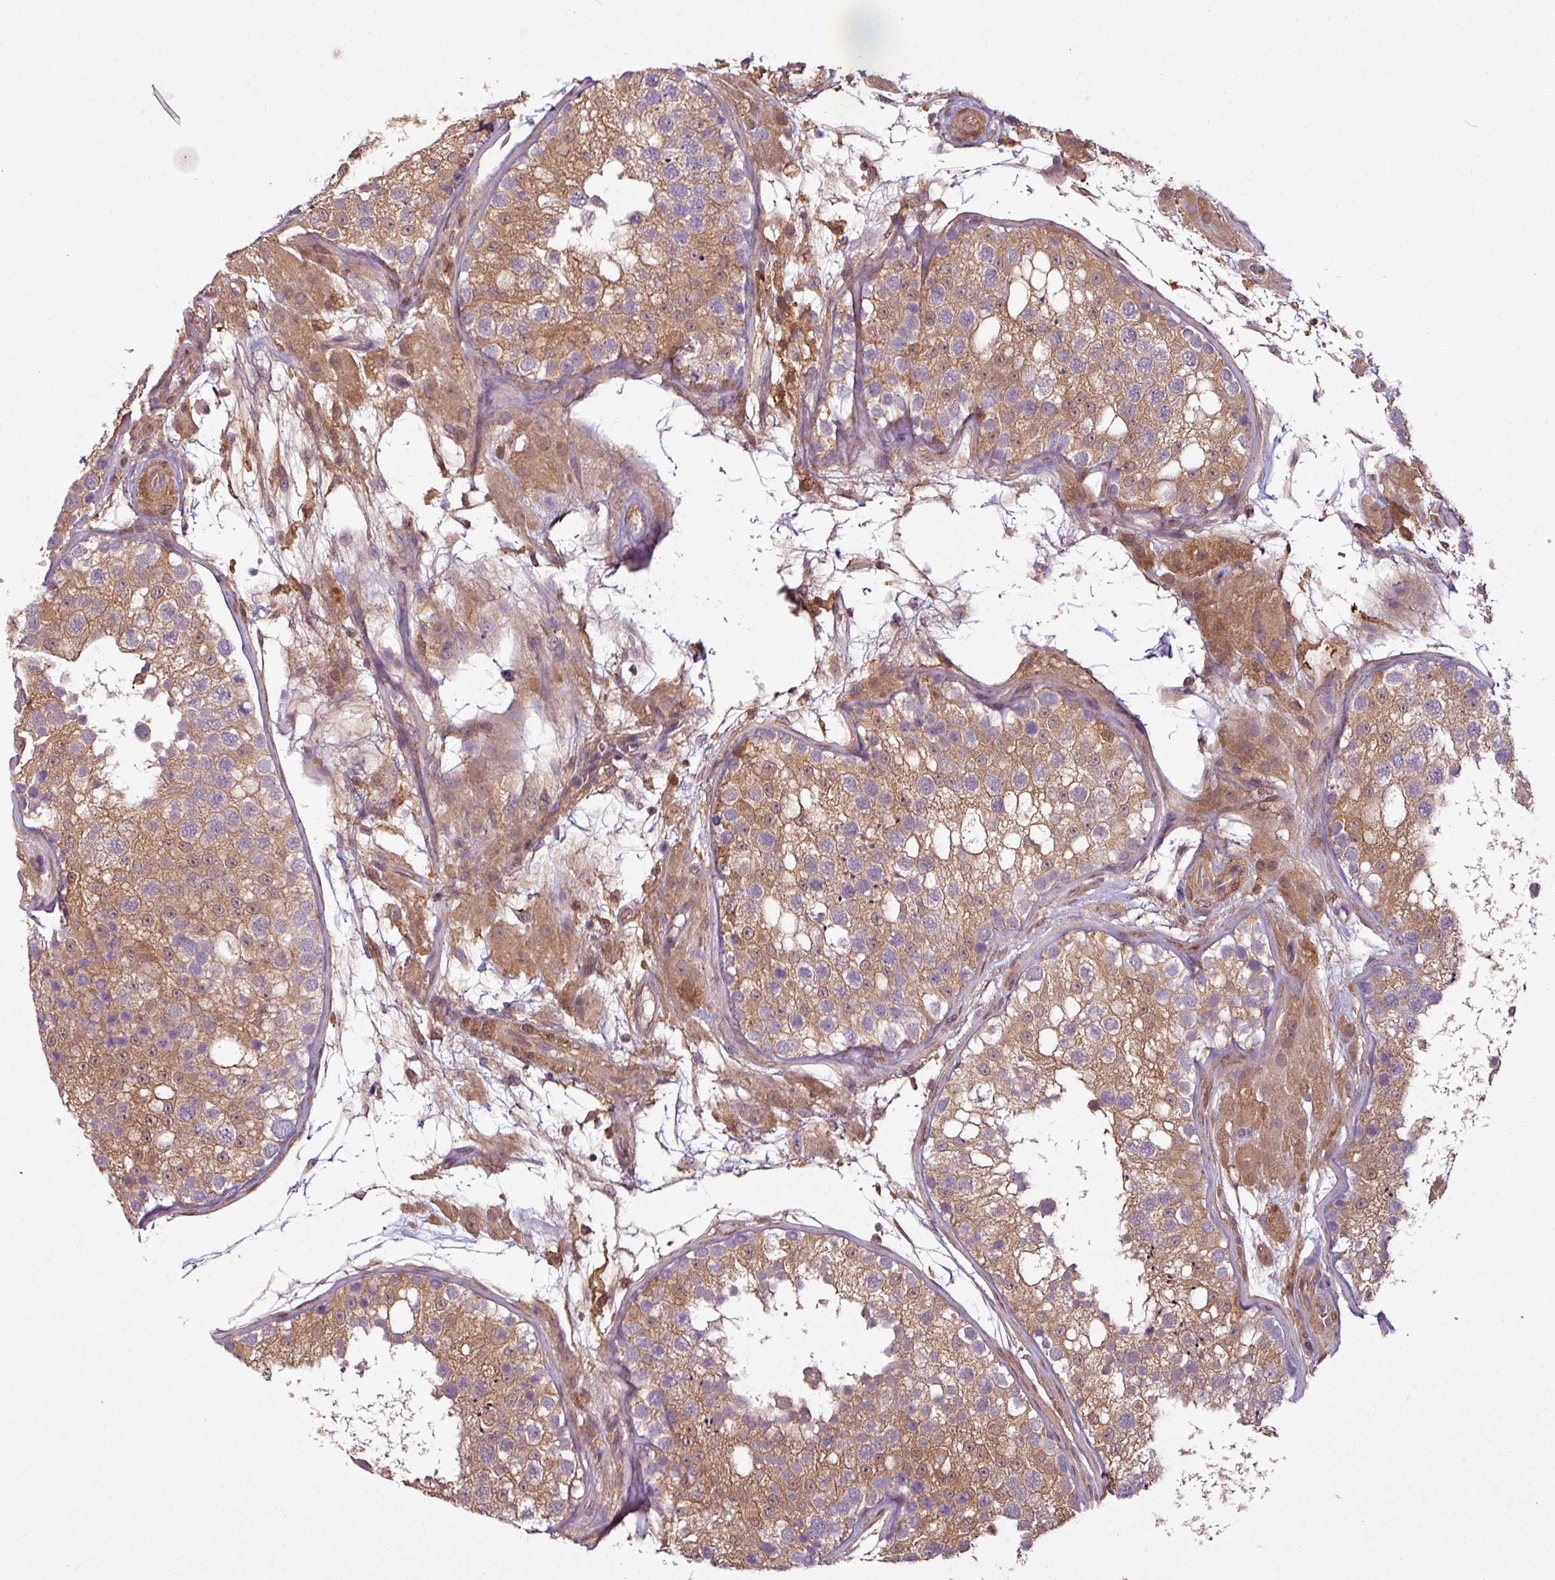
{"staining": {"intensity": "moderate", "quantity": ">75%", "location": "cytoplasmic/membranous"}, "tissue": "testis", "cell_type": "Cells in seminiferous ducts", "image_type": "normal", "snomed": [{"axis": "morphology", "description": "Normal tissue, NOS"}, {"axis": "topography", "description": "Testis"}], "caption": "Immunohistochemistry of unremarkable human testis shows medium levels of moderate cytoplasmic/membranous expression in about >75% of cells in seminiferous ducts. The protein of interest is stained brown, and the nuclei are stained in blue (DAB IHC with brightfield microscopy, high magnification).", "gene": "SH3BGRL", "patient": {"sex": "male", "age": 26}}